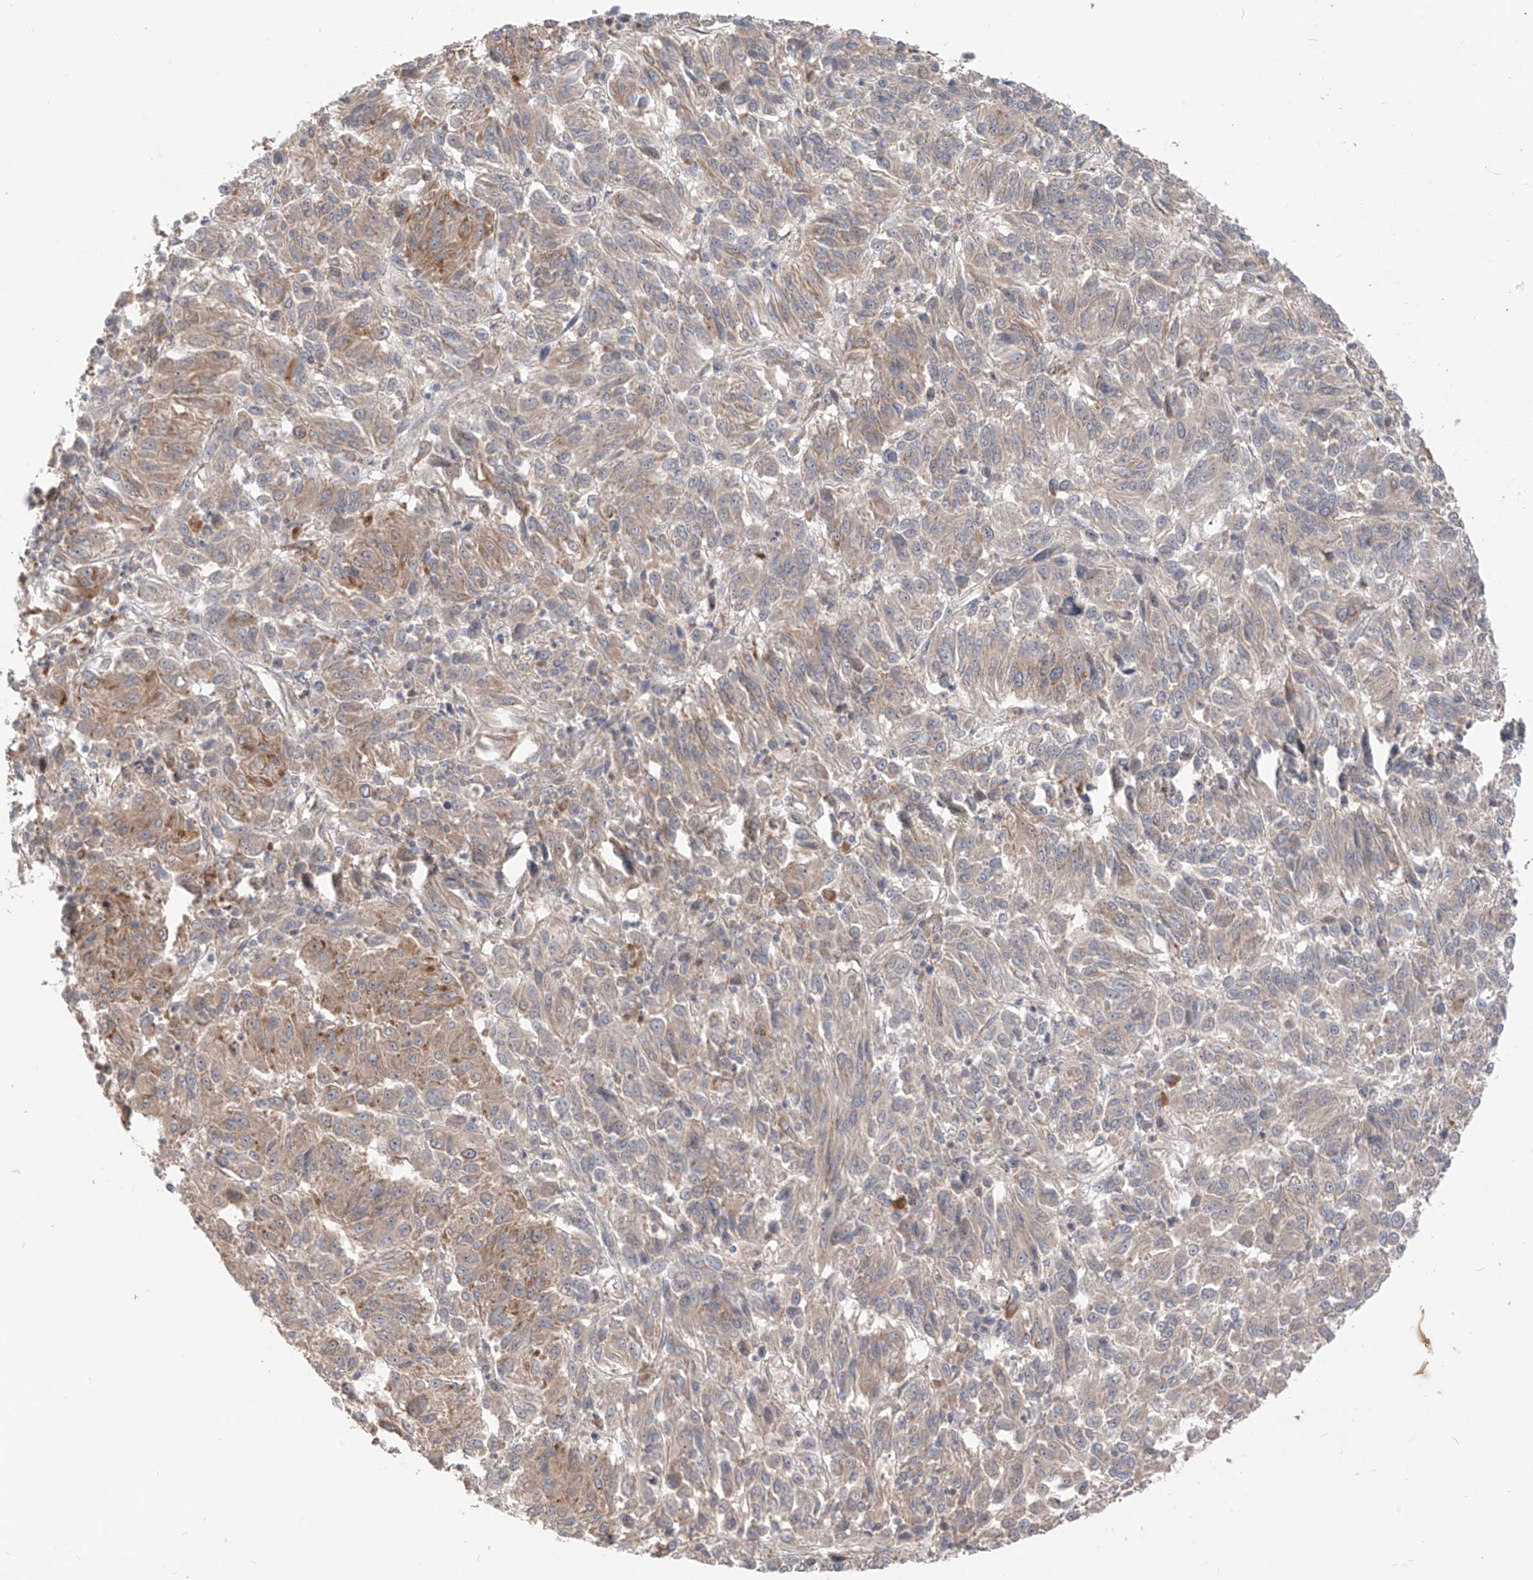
{"staining": {"intensity": "weak", "quantity": "25%-75%", "location": "cytoplasmic/membranous"}, "tissue": "melanoma", "cell_type": "Tumor cells", "image_type": "cancer", "snomed": [{"axis": "morphology", "description": "Malignant melanoma, Metastatic site"}, {"axis": "topography", "description": "Lung"}], "caption": "Immunohistochemical staining of human malignant melanoma (metastatic site) shows low levels of weak cytoplasmic/membranous expression in about 25%-75% of tumor cells.", "gene": "MTUS2", "patient": {"sex": "male", "age": 64}}